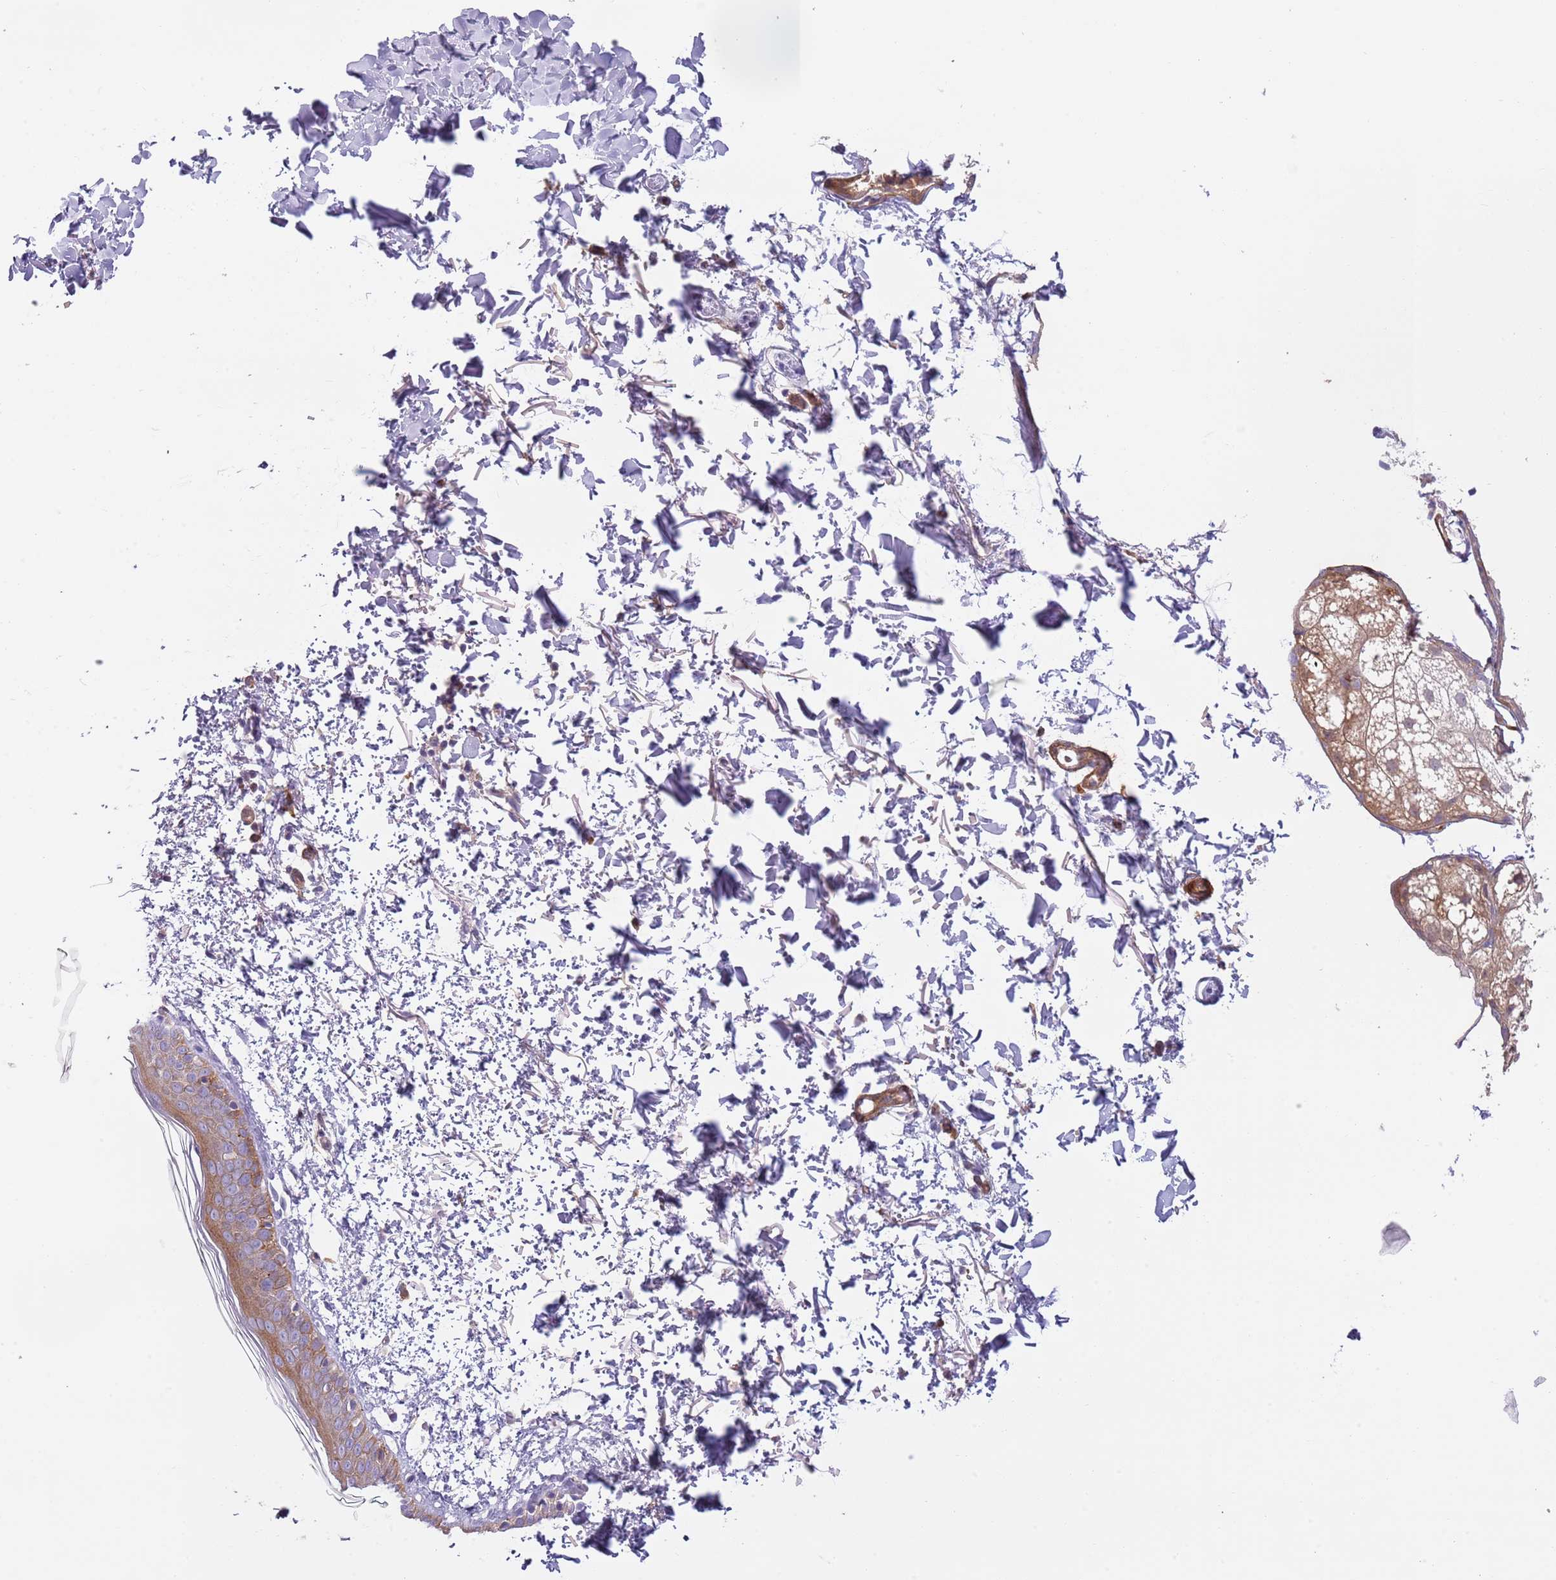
{"staining": {"intensity": "negative", "quantity": "none", "location": "none"}, "tissue": "skin", "cell_type": "Fibroblasts", "image_type": "normal", "snomed": [{"axis": "morphology", "description": "Normal tissue, NOS"}, {"axis": "topography", "description": "Skin"}], "caption": "Human skin stained for a protein using IHC demonstrates no positivity in fibroblasts.", "gene": "TINAGL1", "patient": {"sex": "male", "age": 66}}